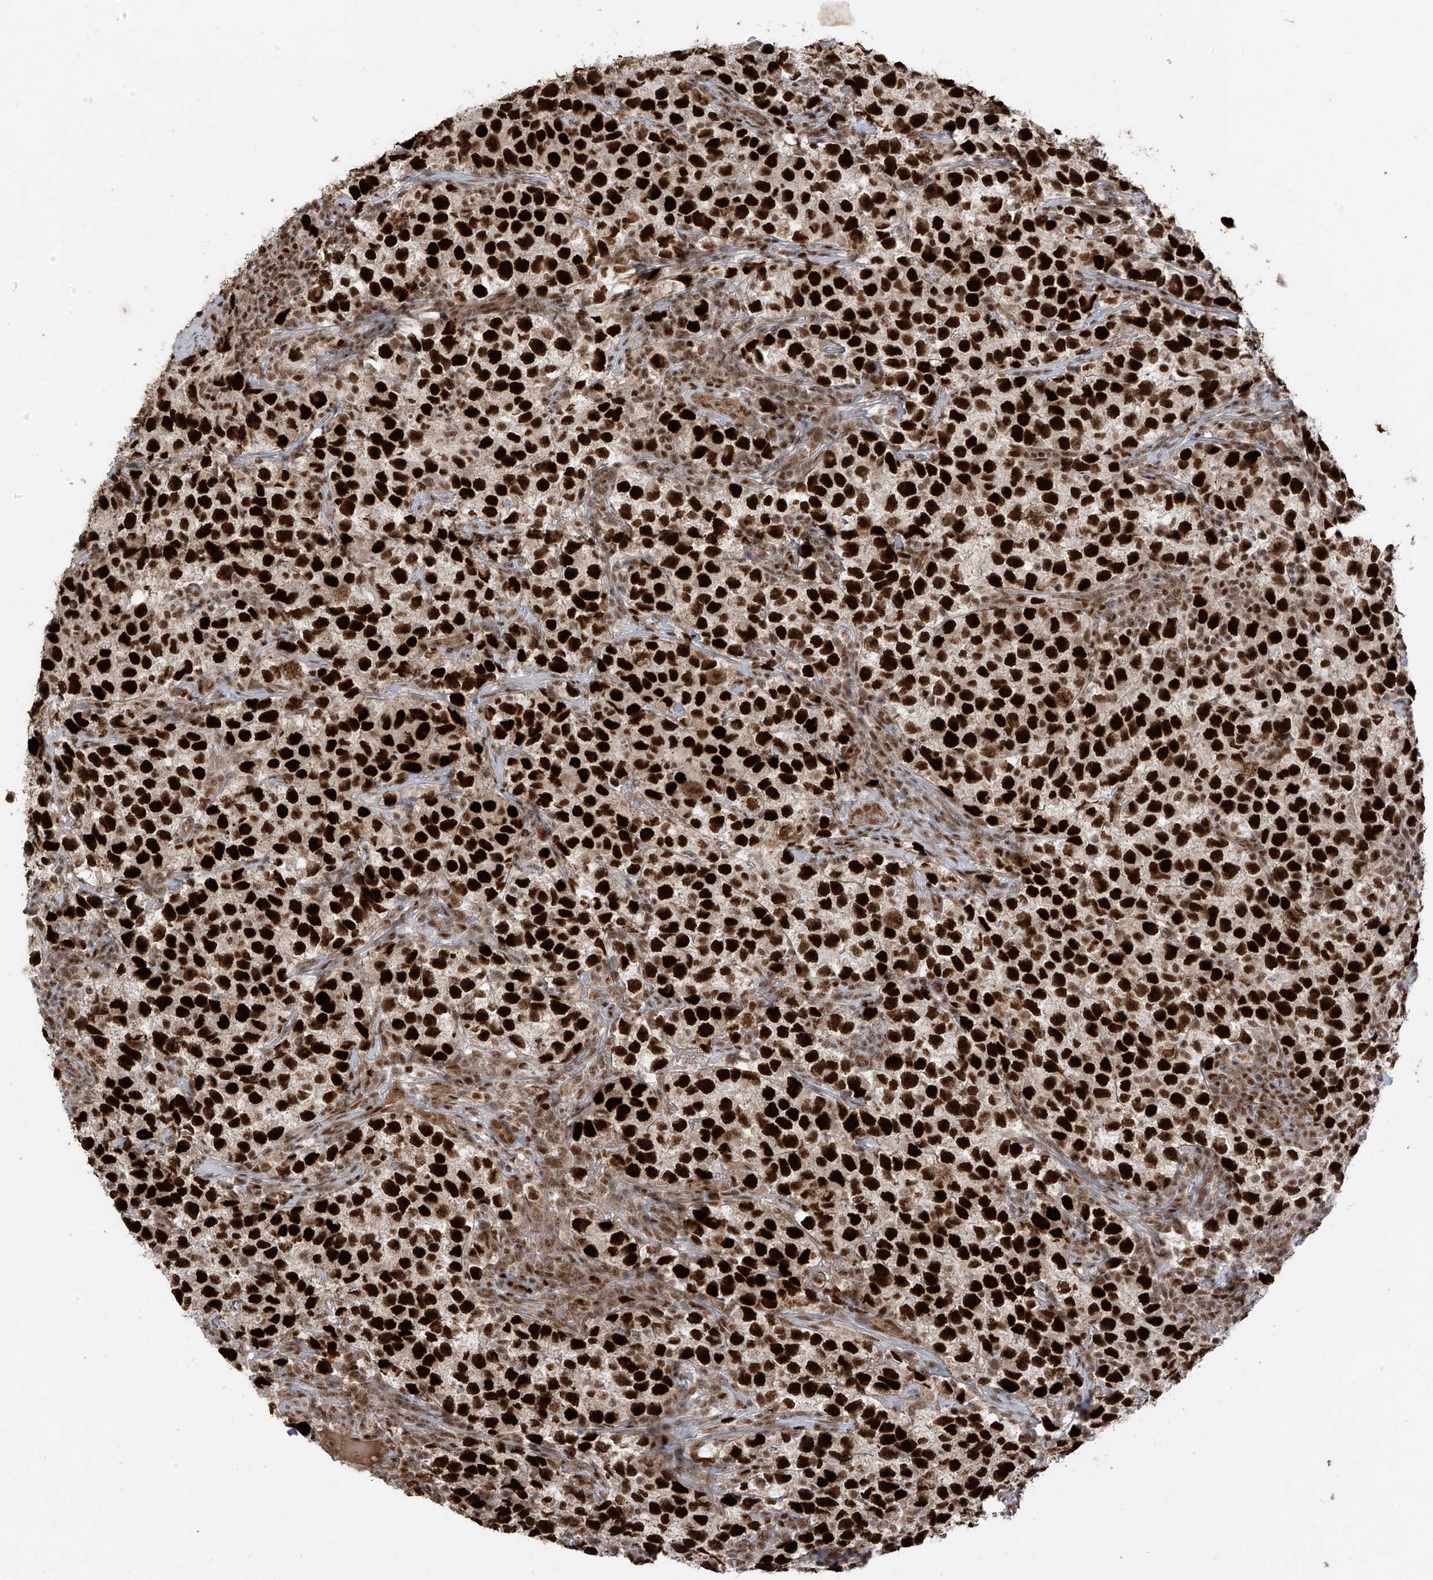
{"staining": {"intensity": "strong", "quantity": ">75%", "location": "nuclear"}, "tissue": "testis cancer", "cell_type": "Tumor cells", "image_type": "cancer", "snomed": [{"axis": "morphology", "description": "Seminoma, NOS"}, {"axis": "topography", "description": "Testis"}], "caption": "Testis seminoma stained with a protein marker shows strong staining in tumor cells.", "gene": "ARHGEF3", "patient": {"sex": "male", "age": 22}}